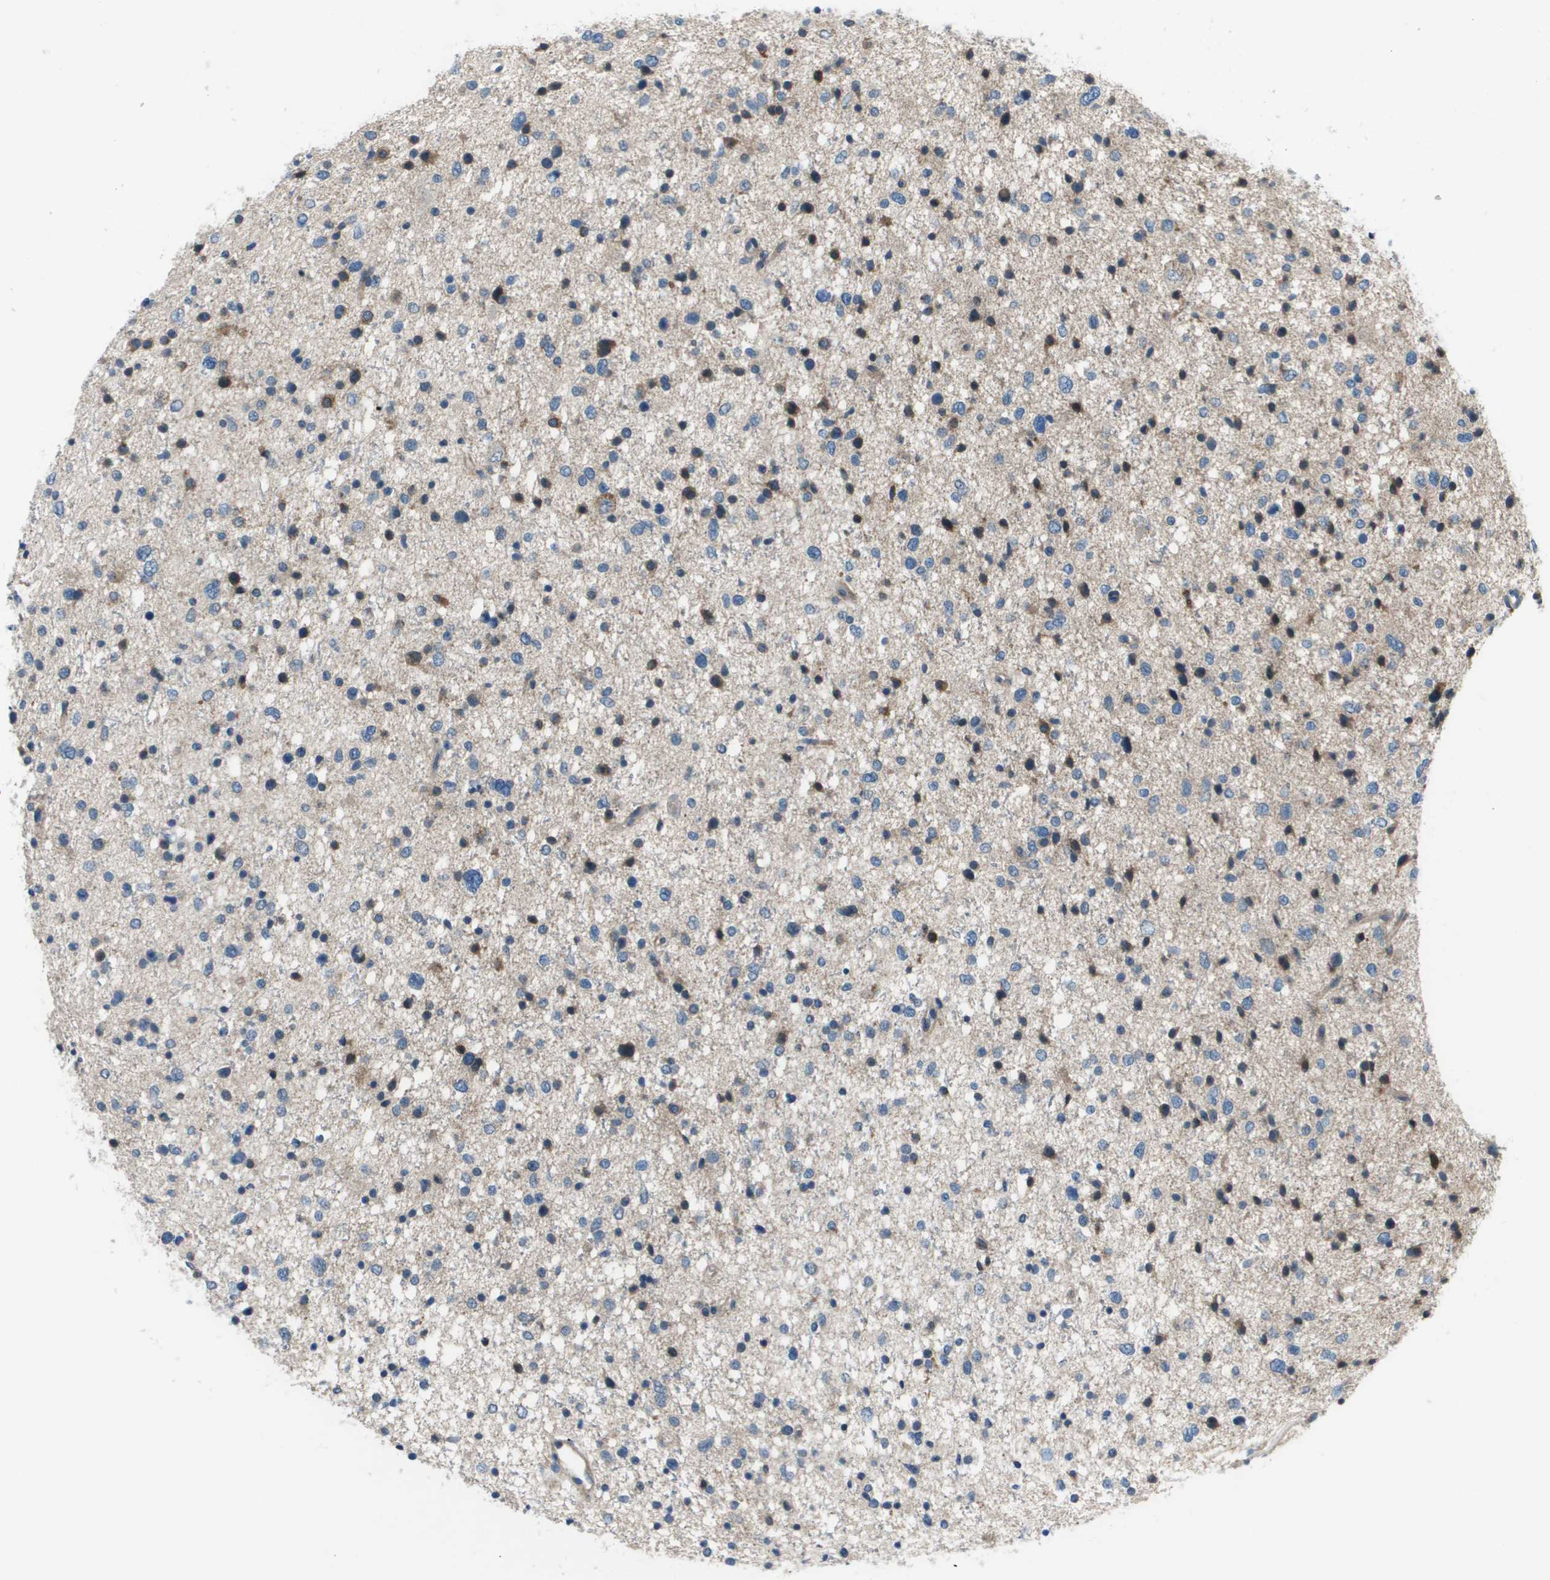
{"staining": {"intensity": "negative", "quantity": "none", "location": "none"}, "tissue": "glioma", "cell_type": "Tumor cells", "image_type": "cancer", "snomed": [{"axis": "morphology", "description": "Glioma, malignant, Low grade"}, {"axis": "topography", "description": "Brain"}], "caption": "Glioma stained for a protein using immunohistochemistry (IHC) displays no staining tumor cells.", "gene": "PCOLCE", "patient": {"sex": "female", "age": 37}}